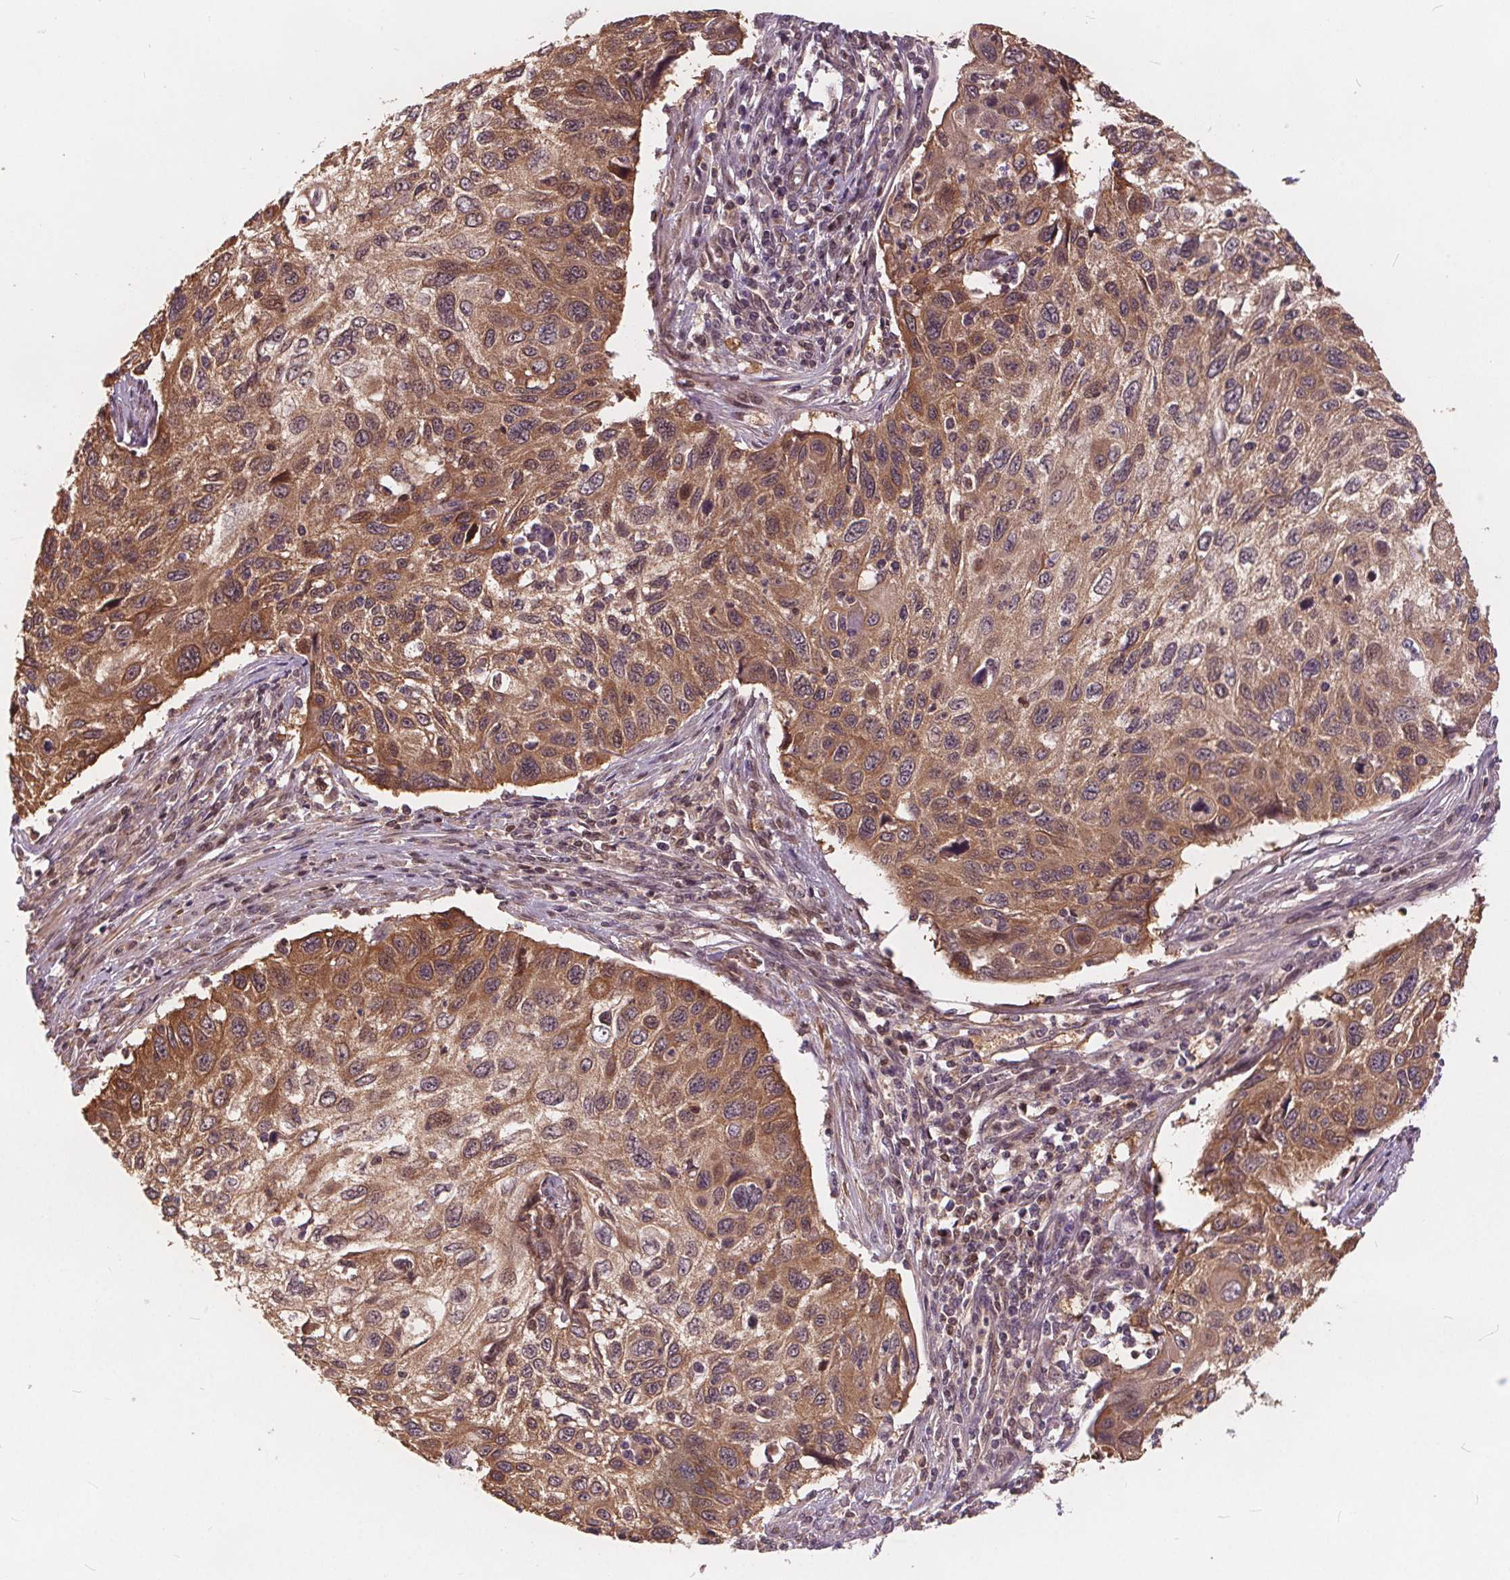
{"staining": {"intensity": "moderate", "quantity": ">75%", "location": "cytoplasmic/membranous"}, "tissue": "cervical cancer", "cell_type": "Tumor cells", "image_type": "cancer", "snomed": [{"axis": "morphology", "description": "Squamous cell carcinoma, NOS"}, {"axis": "topography", "description": "Cervix"}], "caption": "Cervical squamous cell carcinoma stained with a brown dye displays moderate cytoplasmic/membranous positive positivity in about >75% of tumor cells.", "gene": "HIF1AN", "patient": {"sex": "female", "age": 70}}